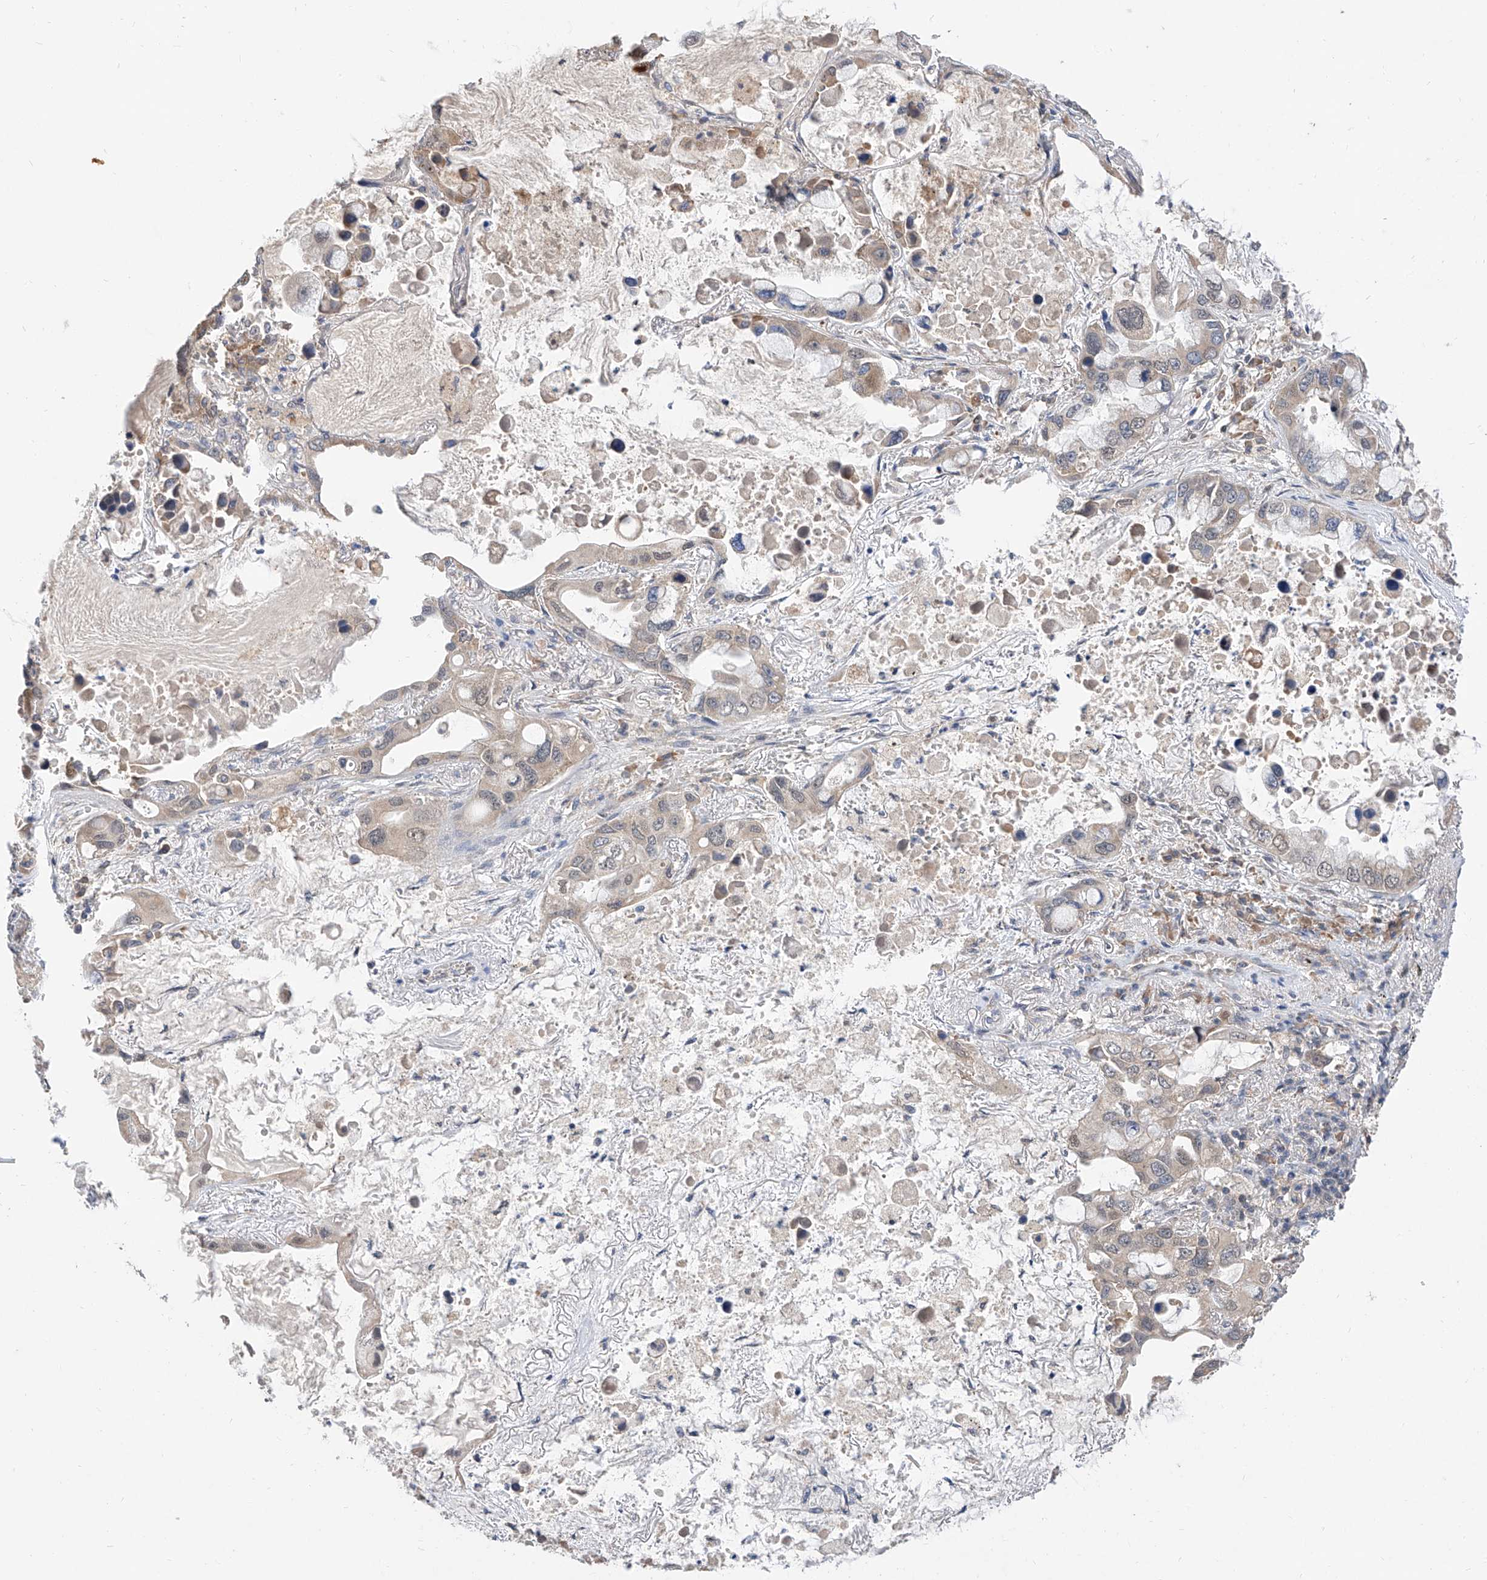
{"staining": {"intensity": "weak", "quantity": "<25%", "location": "cytoplasmic/membranous"}, "tissue": "lung cancer", "cell_type": "Tumor cells", "image_type": "cancer", "snomed": [{"axis": "morphology", "description": "Adenocarcinoma, NOS"}, {"axis": "topography", "description": "Lung"}], "caption": "Immunohistochemistry image of neoplastic tissue: human lung cancer (adenocarcinoma) stained with DAB (3,3'-diaminobenzidine) shows no significant protein expression in tumor cells.", "gene": "CARMIL3", "patient": {"sex": "male", "age": 64}}